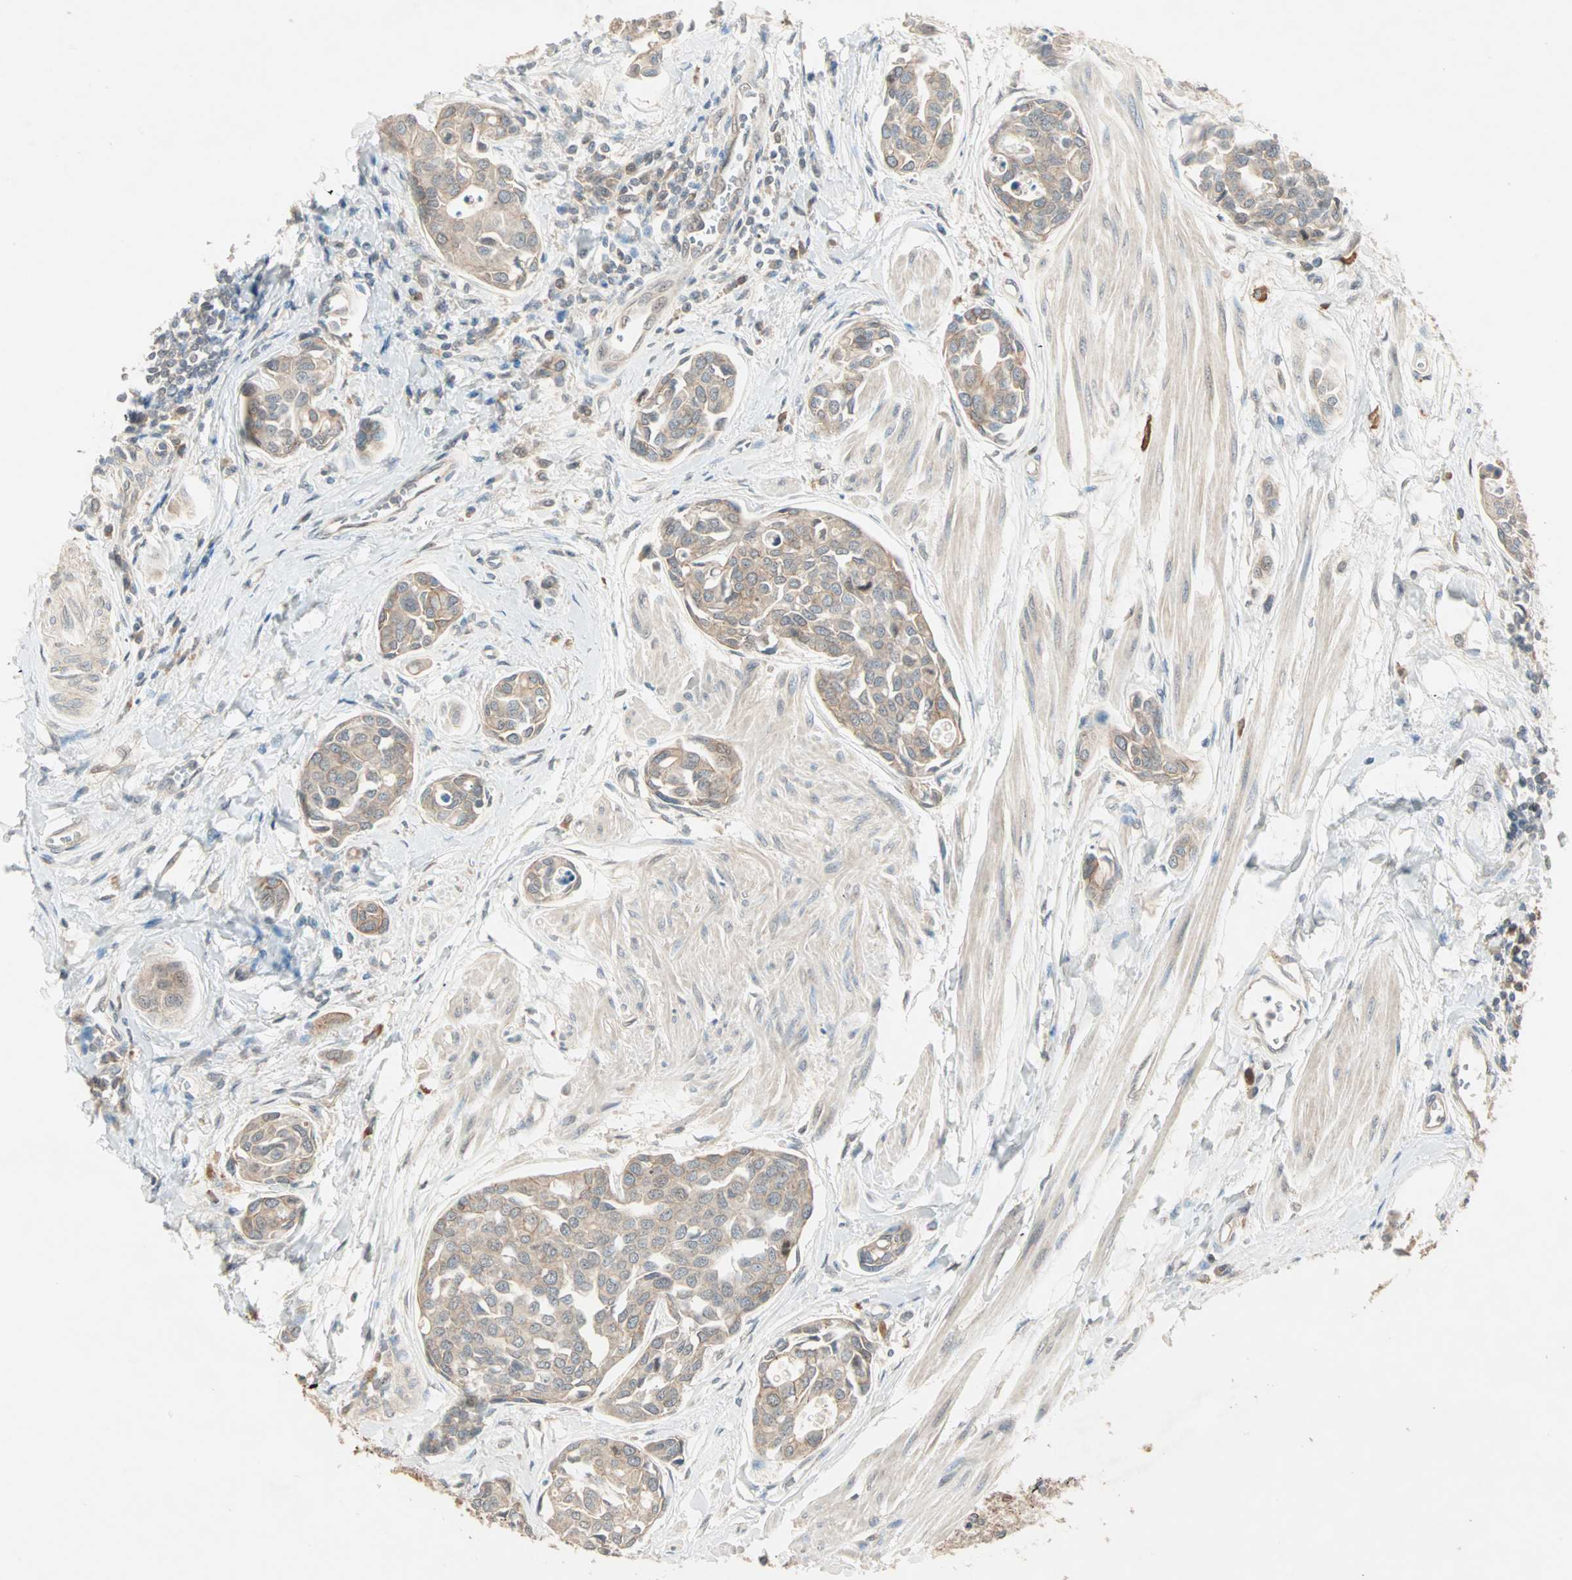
{"staining": {"intensity": "moderate", "quantity": ">75%", "location": "cytoplasmic/membranous"}, "tissue": "urothelial cancer", "cell_type": "Tumor cells", "image_type": "cancer", "snomed": [{"axis": "morphology", "description": "Urothelial carcinoma, High grade"}, {"axis": "topography", "description": "Urinary bladder"}], "caption": "The image shows immunohistochemical staining of urothelial cancer. There is moderate cytoplasmic/membranous positivity is identified in approximately >75% of tumor cells.", "gene": "TTF2", "patient": {"sex": "male", "age": 78}}